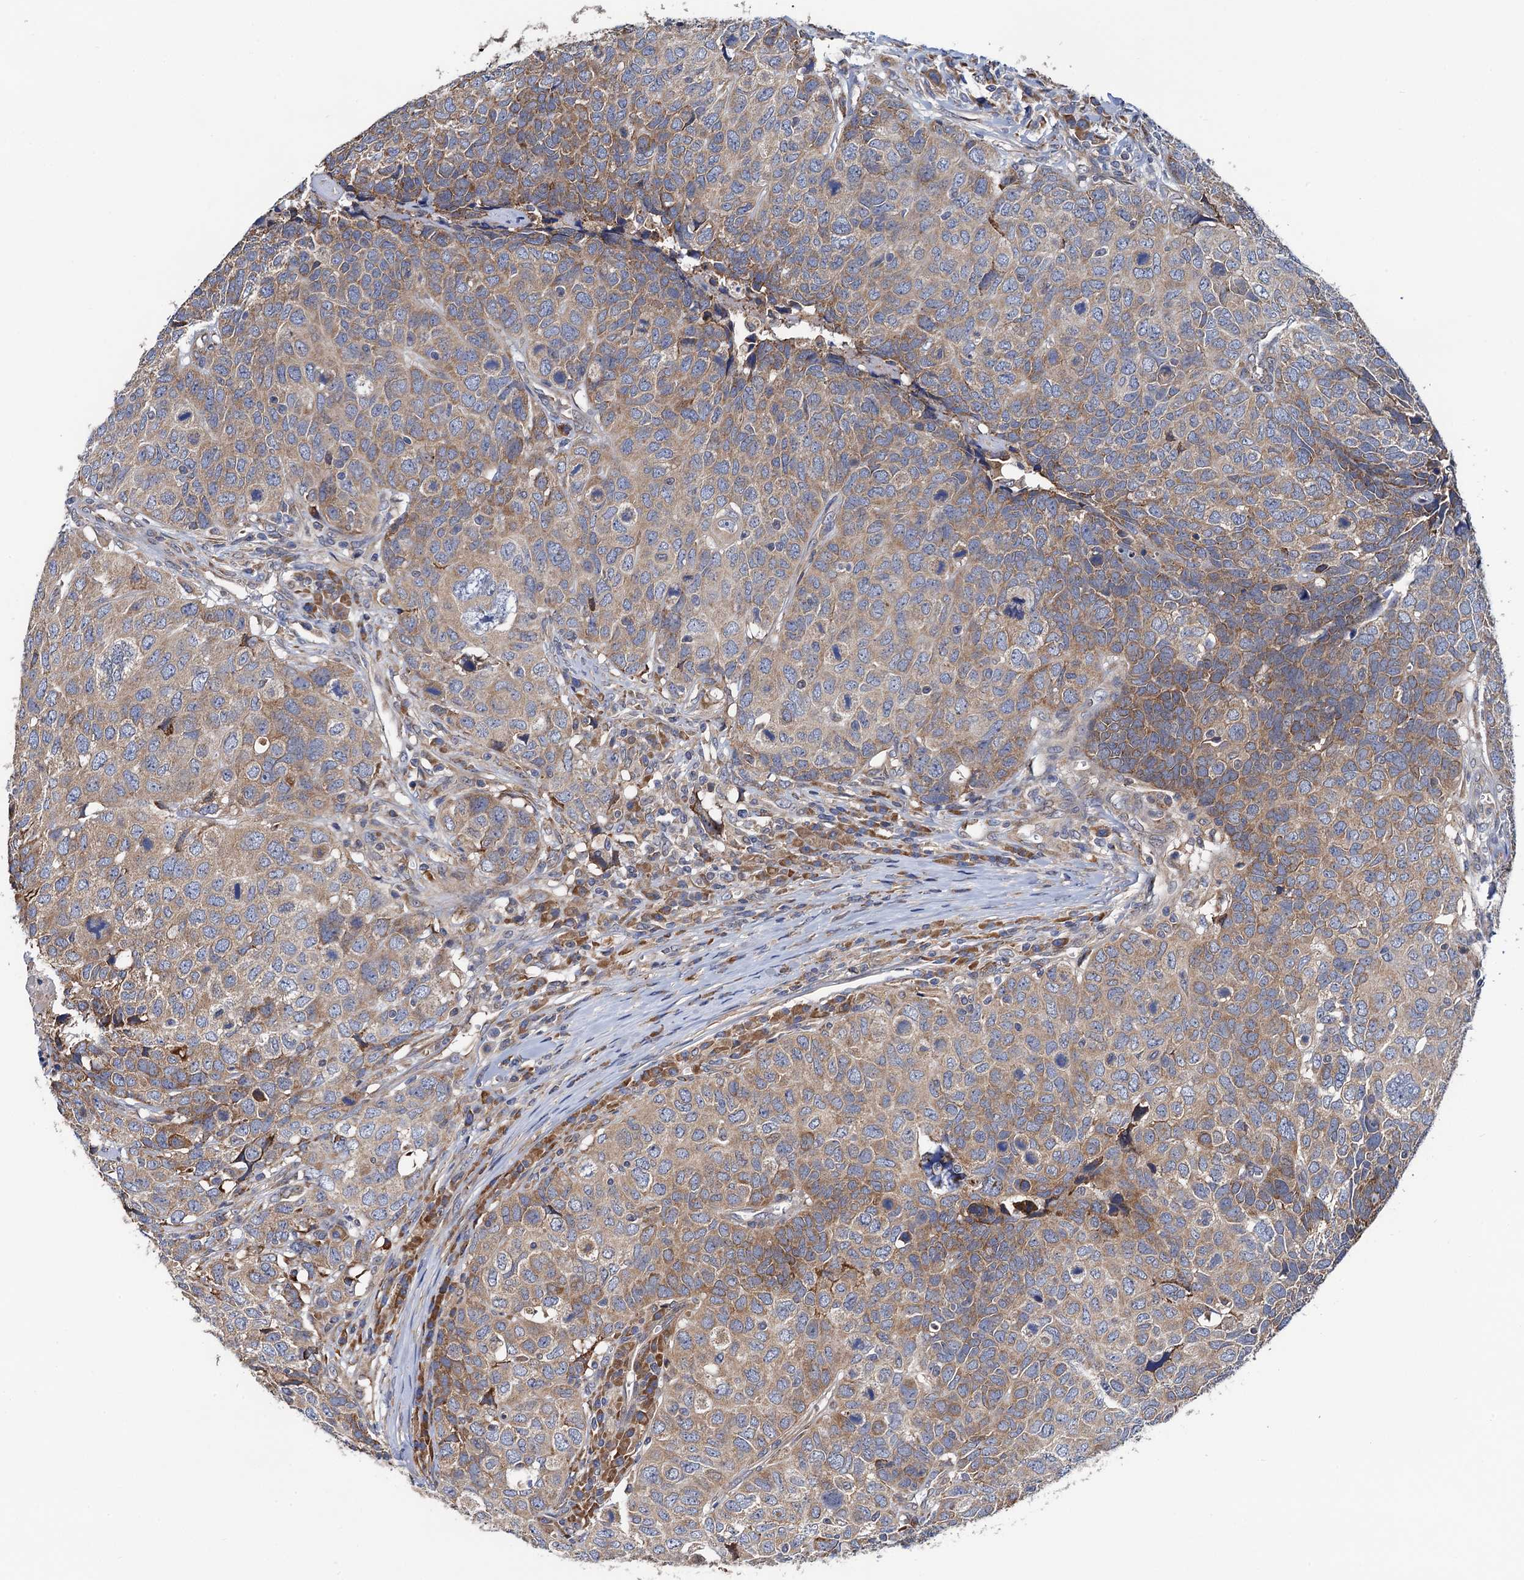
{"staining": {"intensity": "moderate", "quantity": ">75%", "location": "cytoplasmic/membranous"}, "tissue": "head and neck cancer", "cell_type": "Tumor cells", "image_type": "cancer", "snomed": [{"axis": "morphology", "description": "Squamous cell carcinoma, NOS"}, {"axis": "topography", "description": "Head-Neck"}], "caption": "The image displays staining of head and neck squamous cell carcinoma, revealing moderate cytoplasmic/membranous protein expression (brown color) within tumor cells.", "gene": "PGLS", "patient": {"sex": "male", "age": 66}}